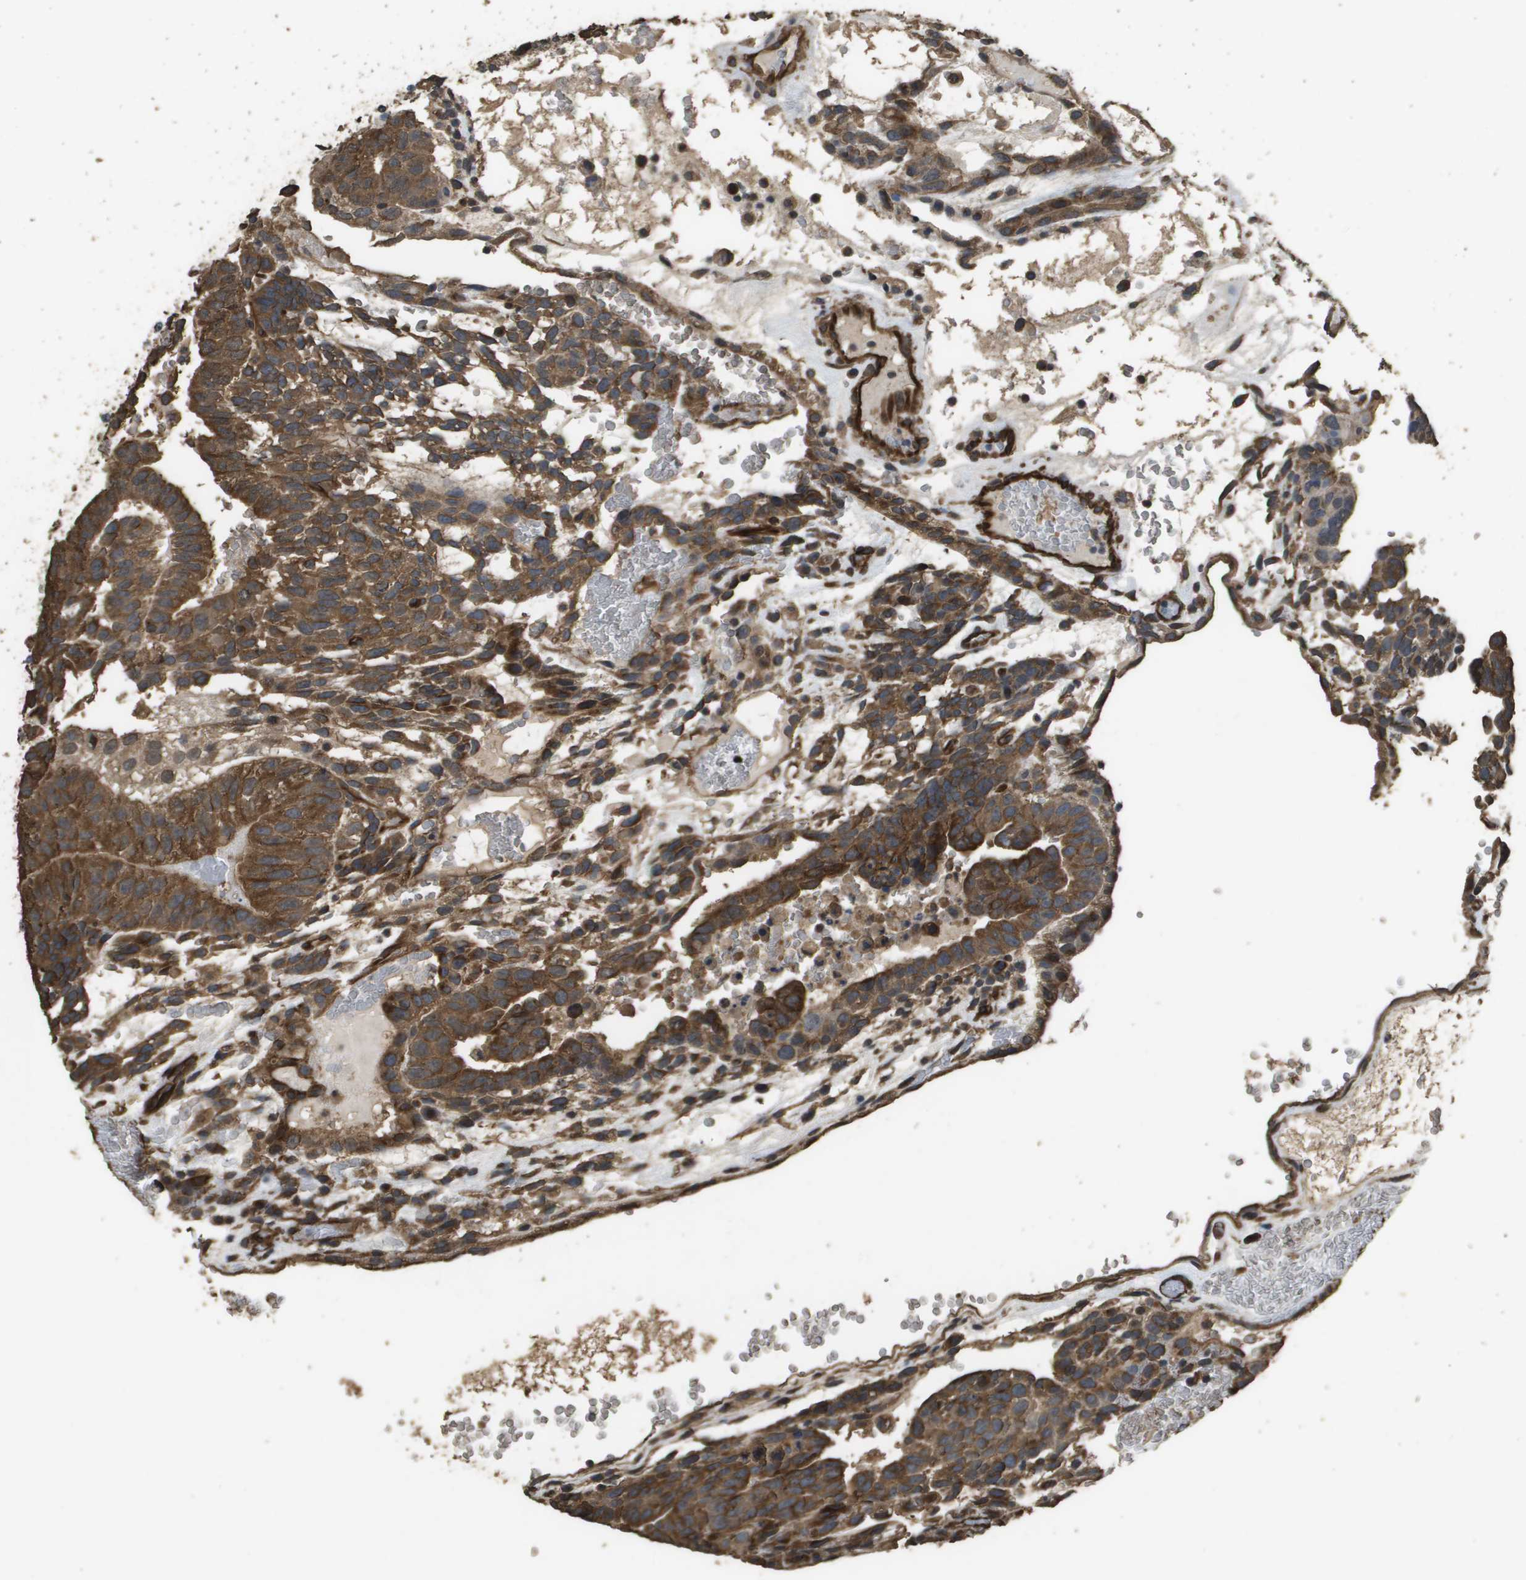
{"staining": {"intensity": "strong", "quantity": ">75%", "location": "cytoplasmic/membranous"}, "tissue": "testis cancer", "cell_type": "Tumor cells", "image_type": "cancer", "snomed": [{"axis": "morphology", "description": "Seminoma, NOS"}, {"axis": "morphology", "description": "Carcinoma, Embryonal, NOS"}, {"axis": "topography", "description": "Testis"}], "caption": "The image shows staining of testis cancer (seminoma), revealing strong cytoplasmic/membranous protein staining (brown color) within tumor cells.", "gene": "AAMP", "patient": {"sex": "male", "age": 52}}